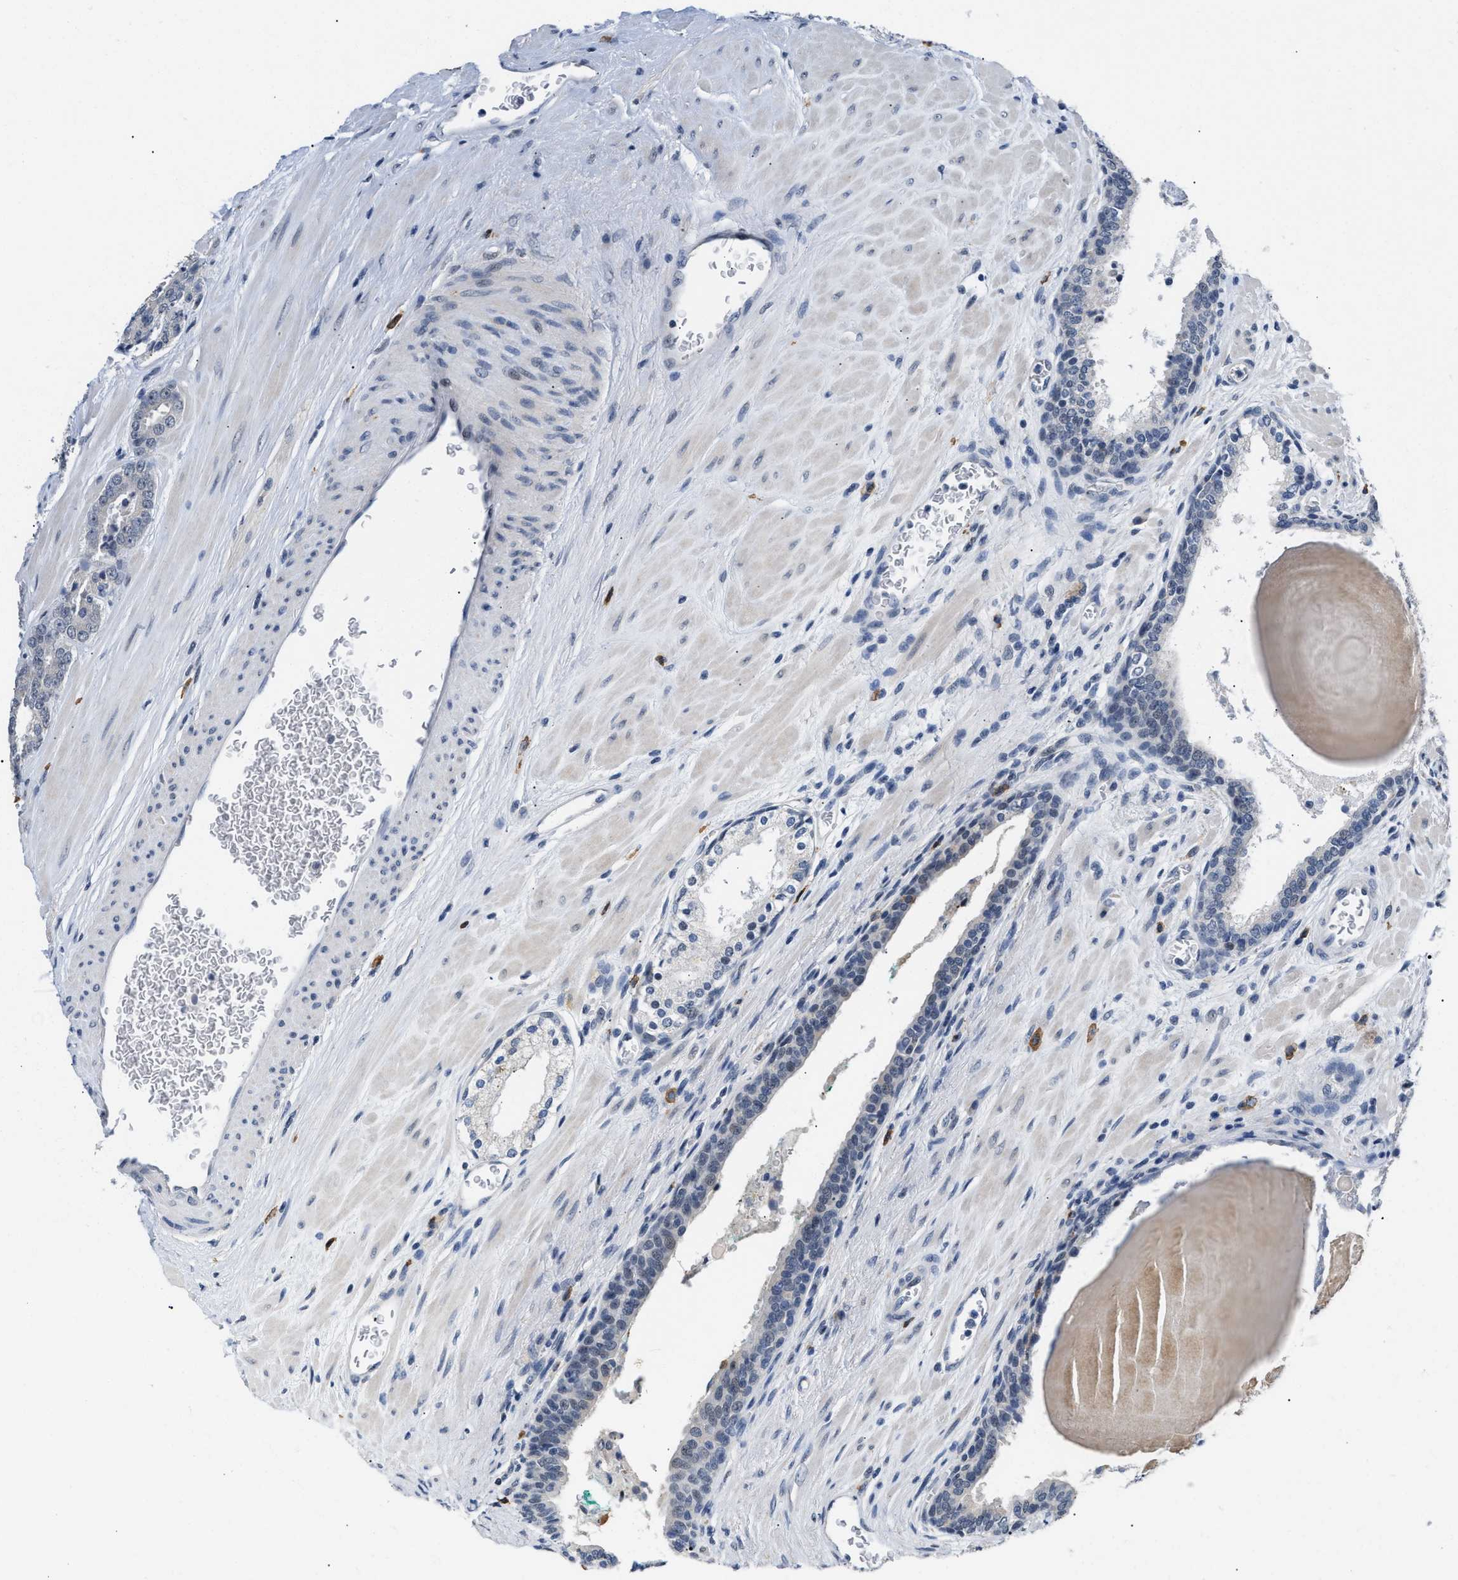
{"staining": {"intensity": "negative", "quantity": "none", "location": "none"}, "tissue": "prostate cancer", "cell_type": "Tumor cells", "image_type": "cancer", "snomed": [{"axis": "morphology", "description": "Adenocarcinoma, High grade"}, {"axis": "topography", "description": "Prostate"}], "caption": "This is an IHC image of human prostate cancer (adenocarcinoma (high-grade)). There is no staining in tumor cells.", "gene": "TXNRD3", "patient": {"sex": "male", "age": 60}}